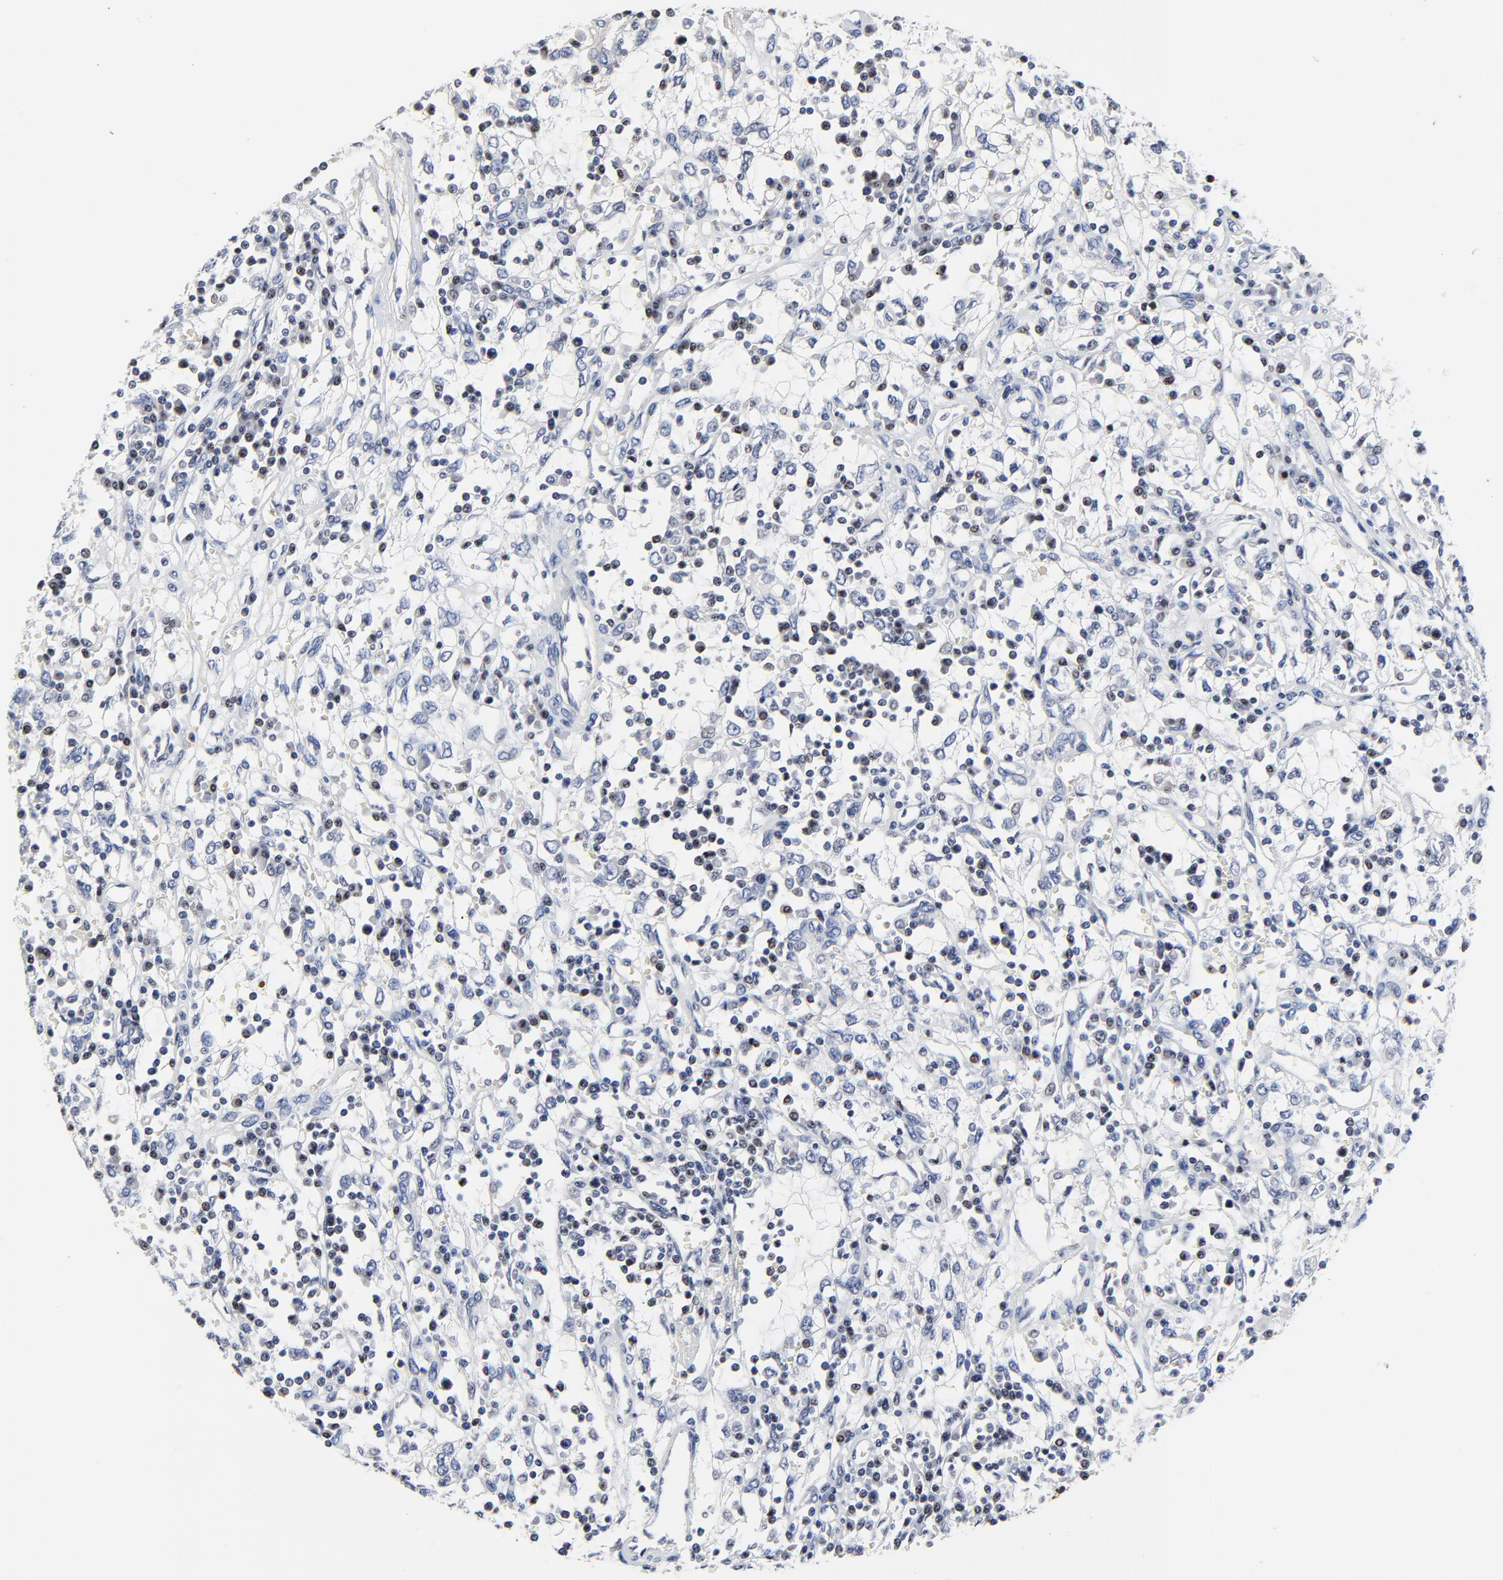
{"staining": {"intensity": "negative", "quantity": "none", "location": "none"}, "tissue": "renal cancer", "cell_type": "Tumor cells", "image_type": "cancer", "snomed": [{"axis": "morphology", "description": "Adenocarcinoma, NOS"}, {"axis": "topography", "description": "Kidney"}], "caption": "This is an IHC micrograph of renal cancer (adenocarcinoma). There is no positivity in tumor cells.", "gene": "LNX1", "patient": {"sex": "male", "age": 82}}